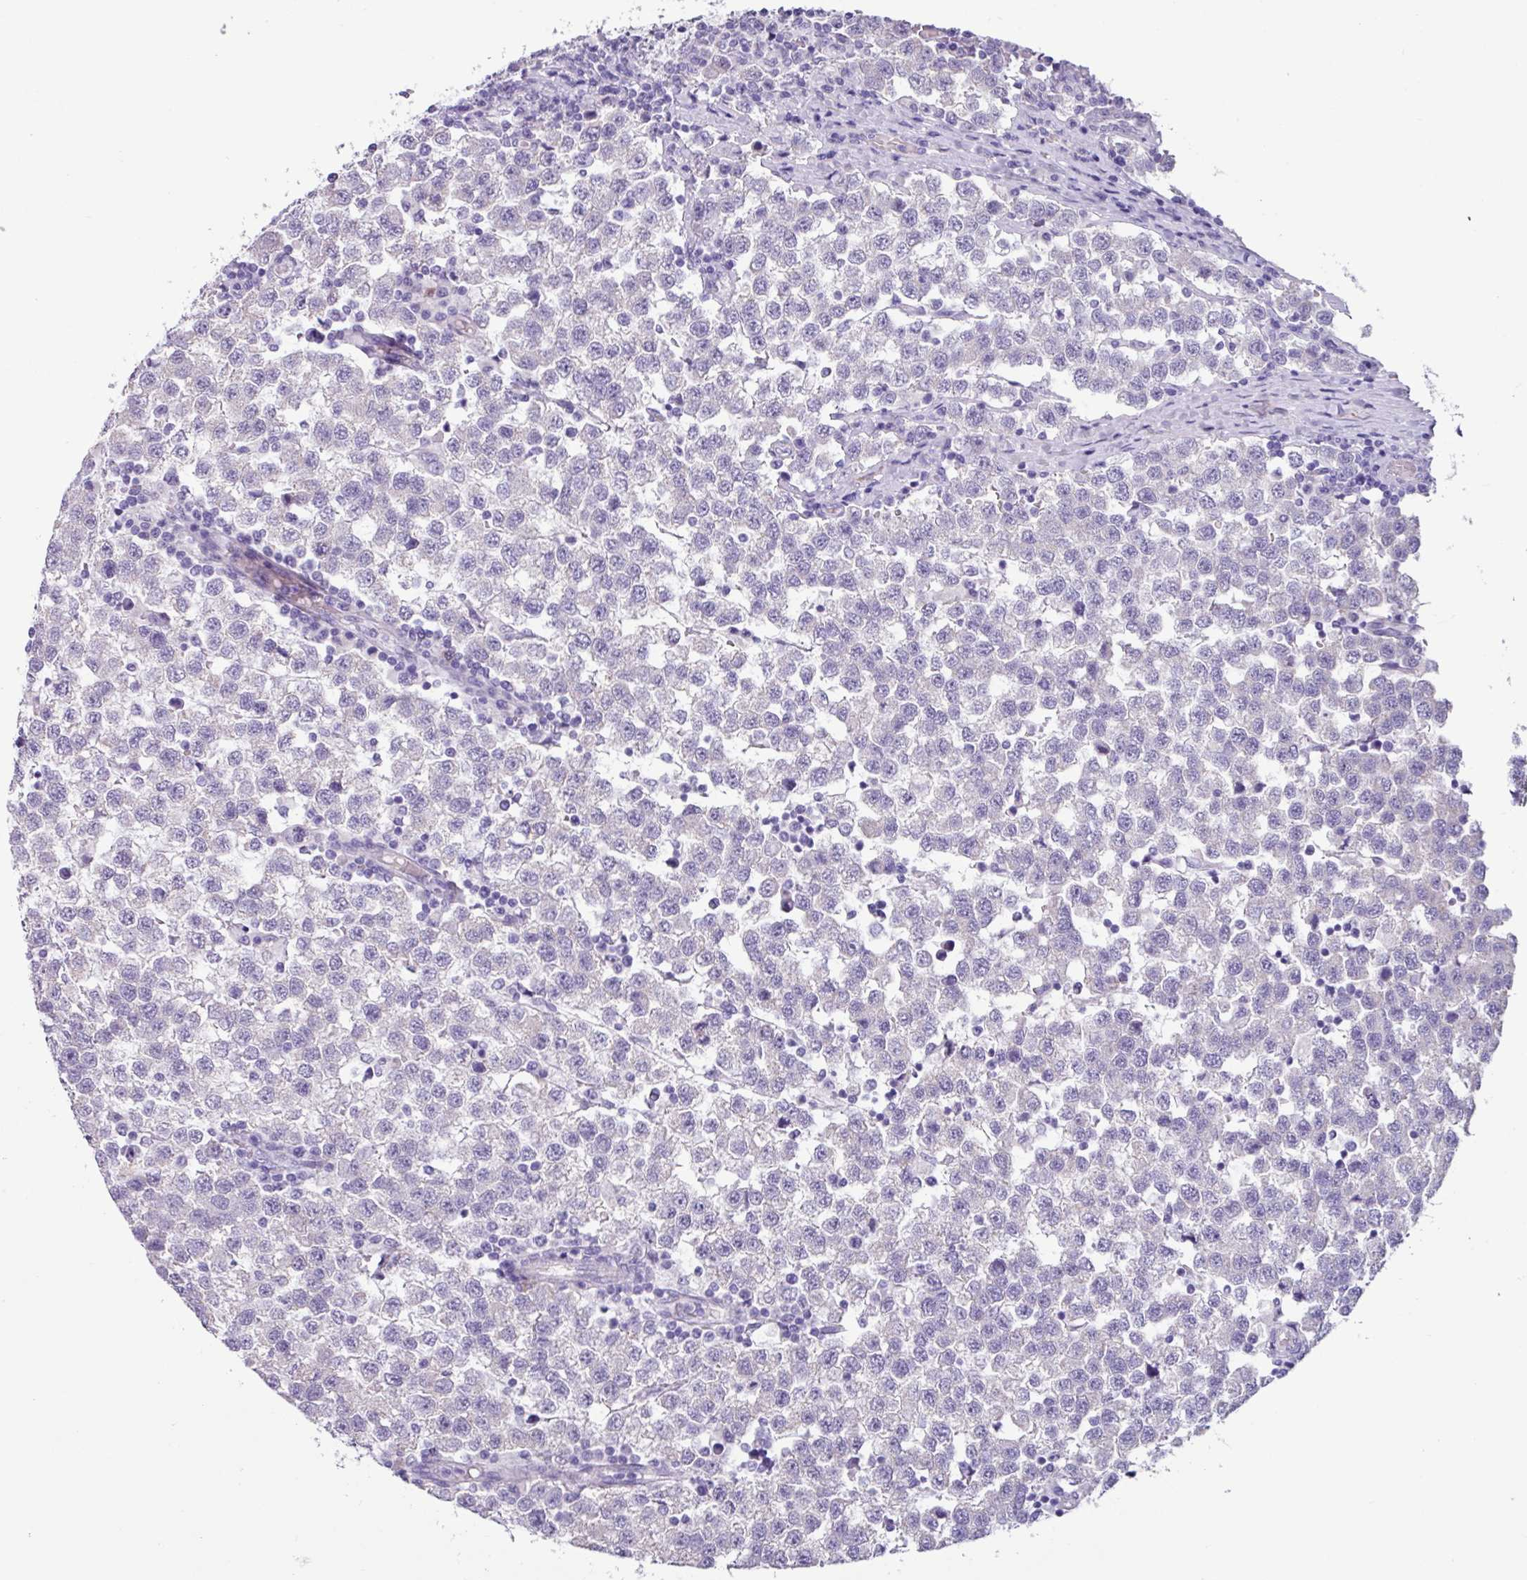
{"staining": {"intensity": "negative", "quantity": "none", "location": "none"}, "tissue": "testis cancer", "cell_type": "Tumor cells", "image_type": "cancer", "snomed": [{"axis": "morphology", "description": "Seminoma, NOS"}, {"axis": "topography", "description": "Testis"}], "caption": "High magnification brightfield microscopy of testis seminoma stained with DAB (3,3'-diaminobenzidine) (brown) and counterstained with hematoxylin (blue): tumor cells show no significant staining.", "gene": "OTX1", "patient": {"sex": "male", "age": 34}}